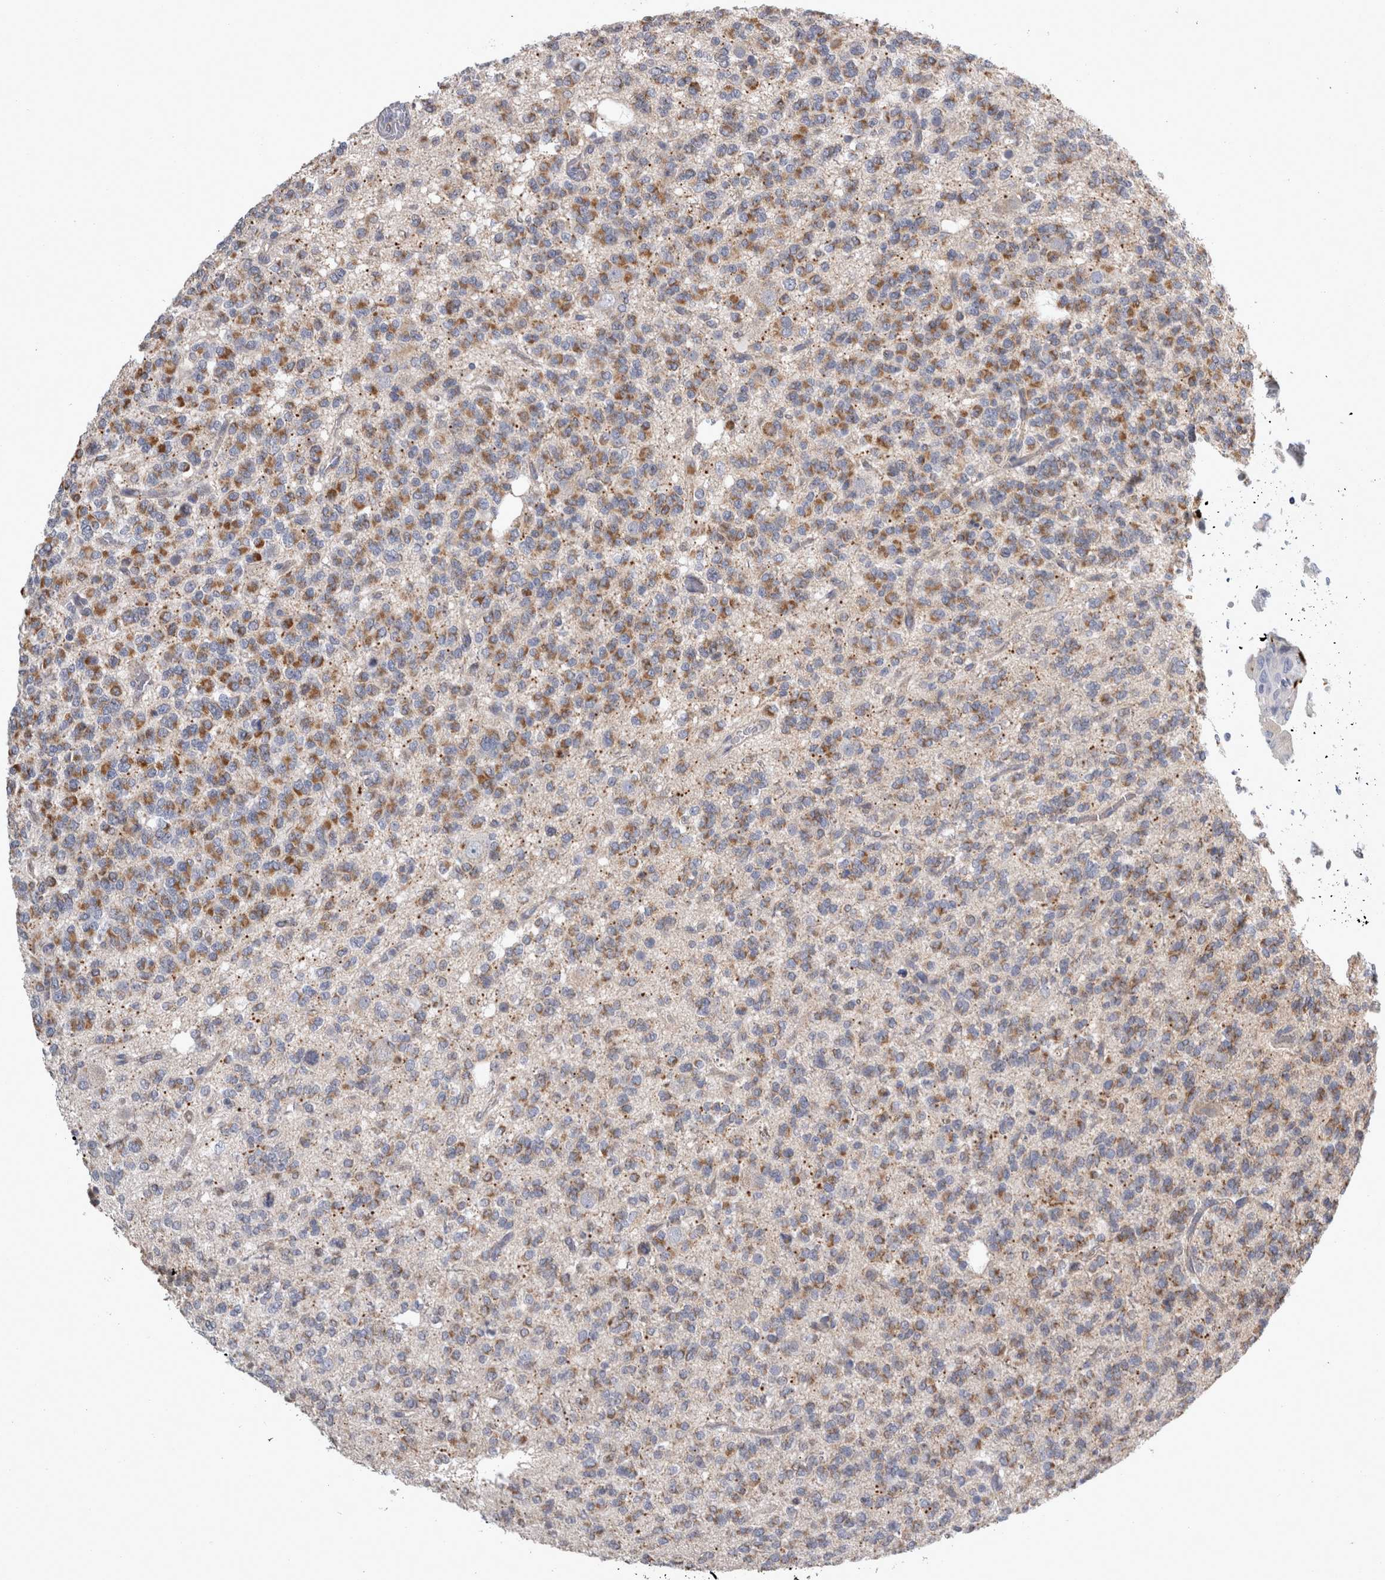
{"staining": {"intensity": "moderate", "quantity": ">75%", "location": "cytoplasmic/membranous"}, "tissue": "glioma", "cell_type": "Tumor cells", "image_type": "cancer", "snomed": [{"axis": "morphology", "description": "Glioma, malignant, Low grade"}, {"axis": "topography", "description": "Brain"}], "caption": "Tumor cells show medium levels of moderate cytoplasmic/membranous expression in approximately >75% of cells in human glioma.", "gene": "TCAP", "patient": {"sex": "male", "age": 38}}